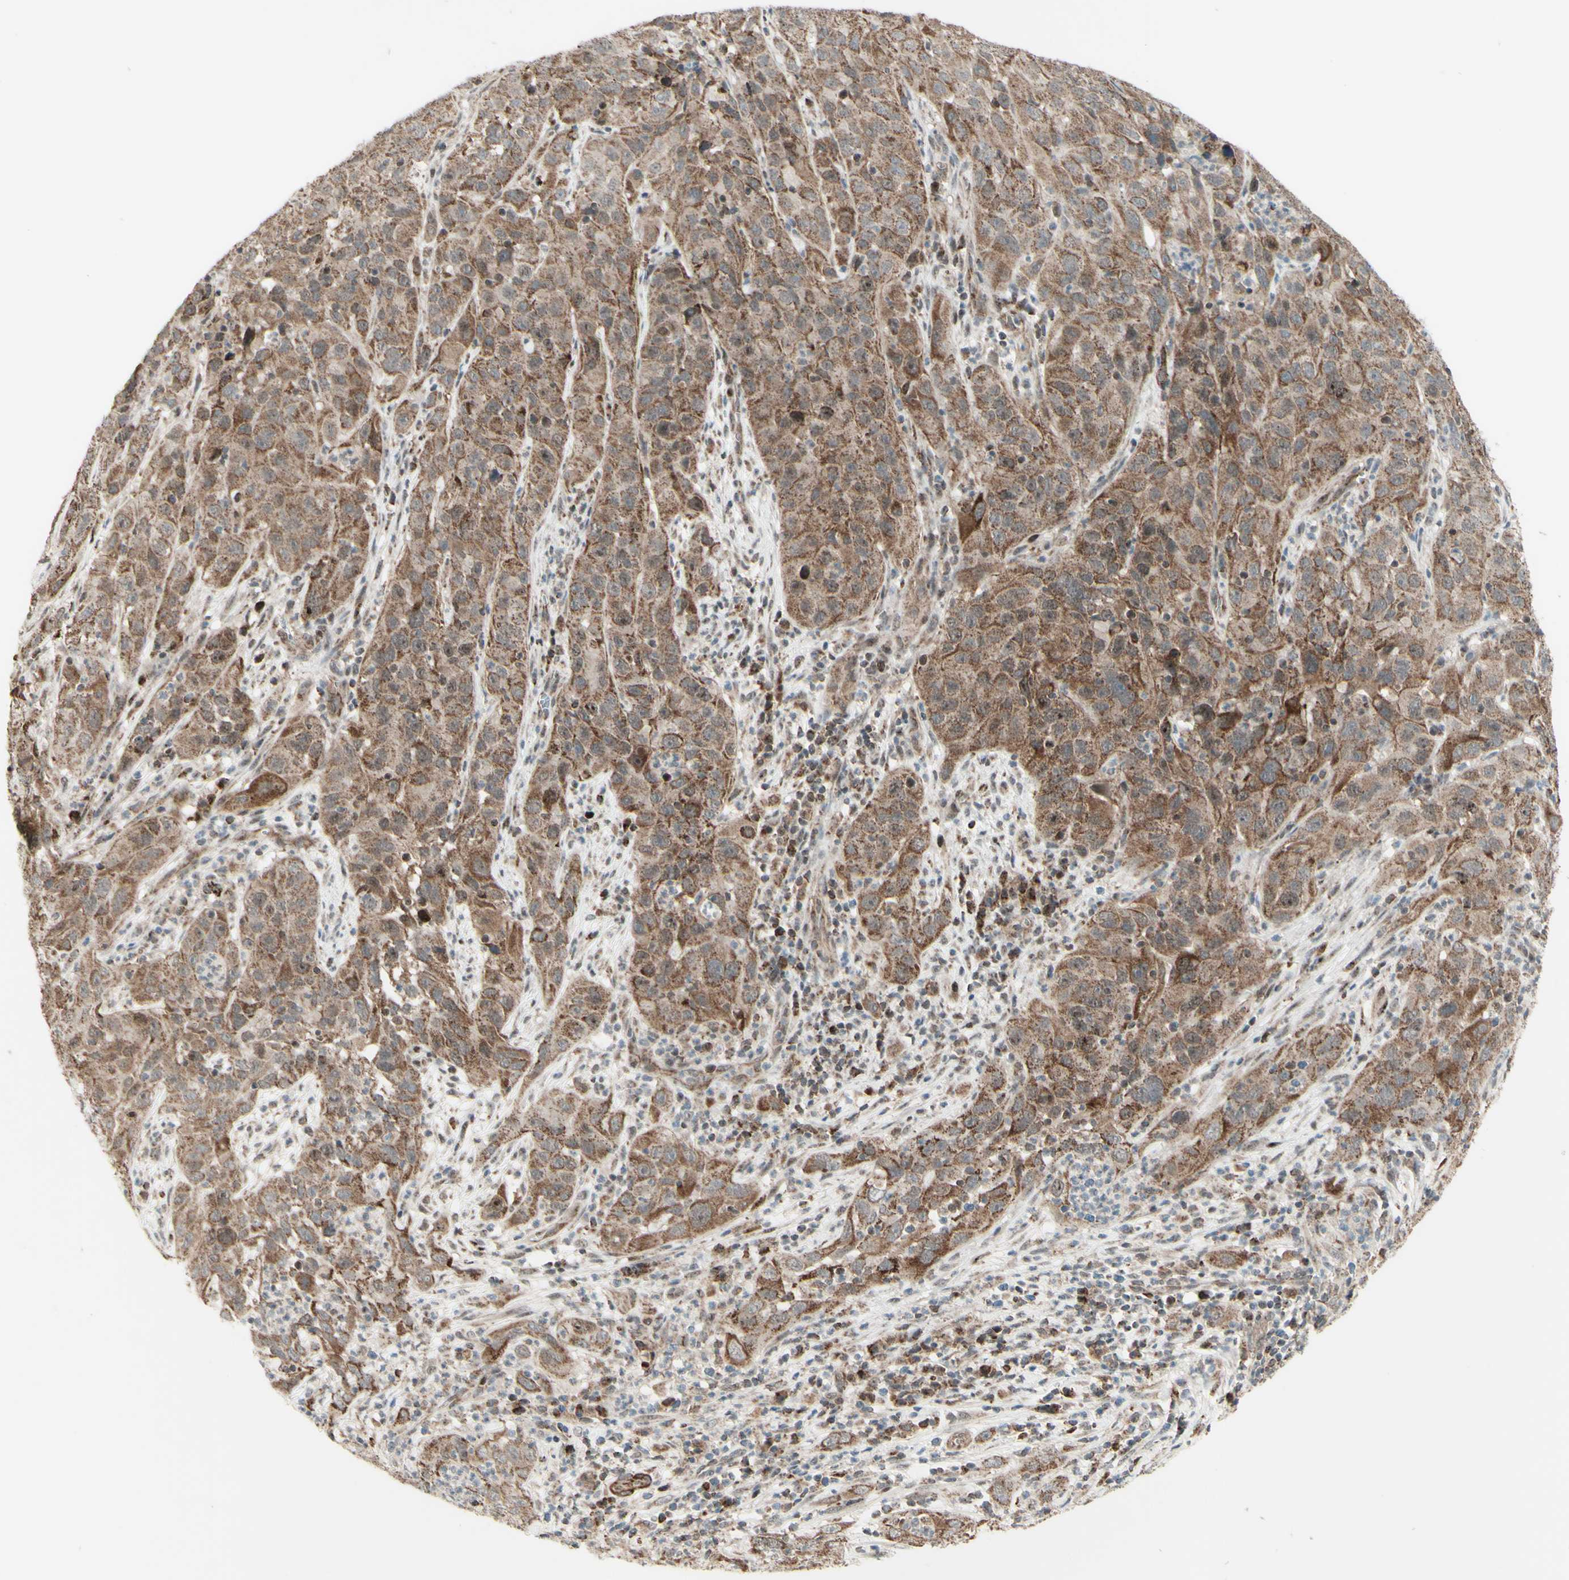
{"staining": {"intensity": "moderate", "quantity": ">75%", "location": "cytoplasmic/membranous"}, "tissue": "cervical cancer", "cell_type": "Tumor cells", "image_type": "cancer", "snomed": [{"axis": "morphology", "description": "Squamous cell carcinoma, NOS"}, {"axis": "topography", "description": "Cervix"}], "caption": "Cervical cancer (squamous cell carcinoma) tissue demonstrates moderate cytoplasmic/membranous staining in about >75% of tumor cells The staining was performed using DAB (3,3'-diaminobenzidine) to visualize the protein expression in brown, while the nuclei were stained in blue with hematoxylin (Magnification: 20x).", "gene": "DHRS3", "patient": {"sex": "female", "age": 32}}